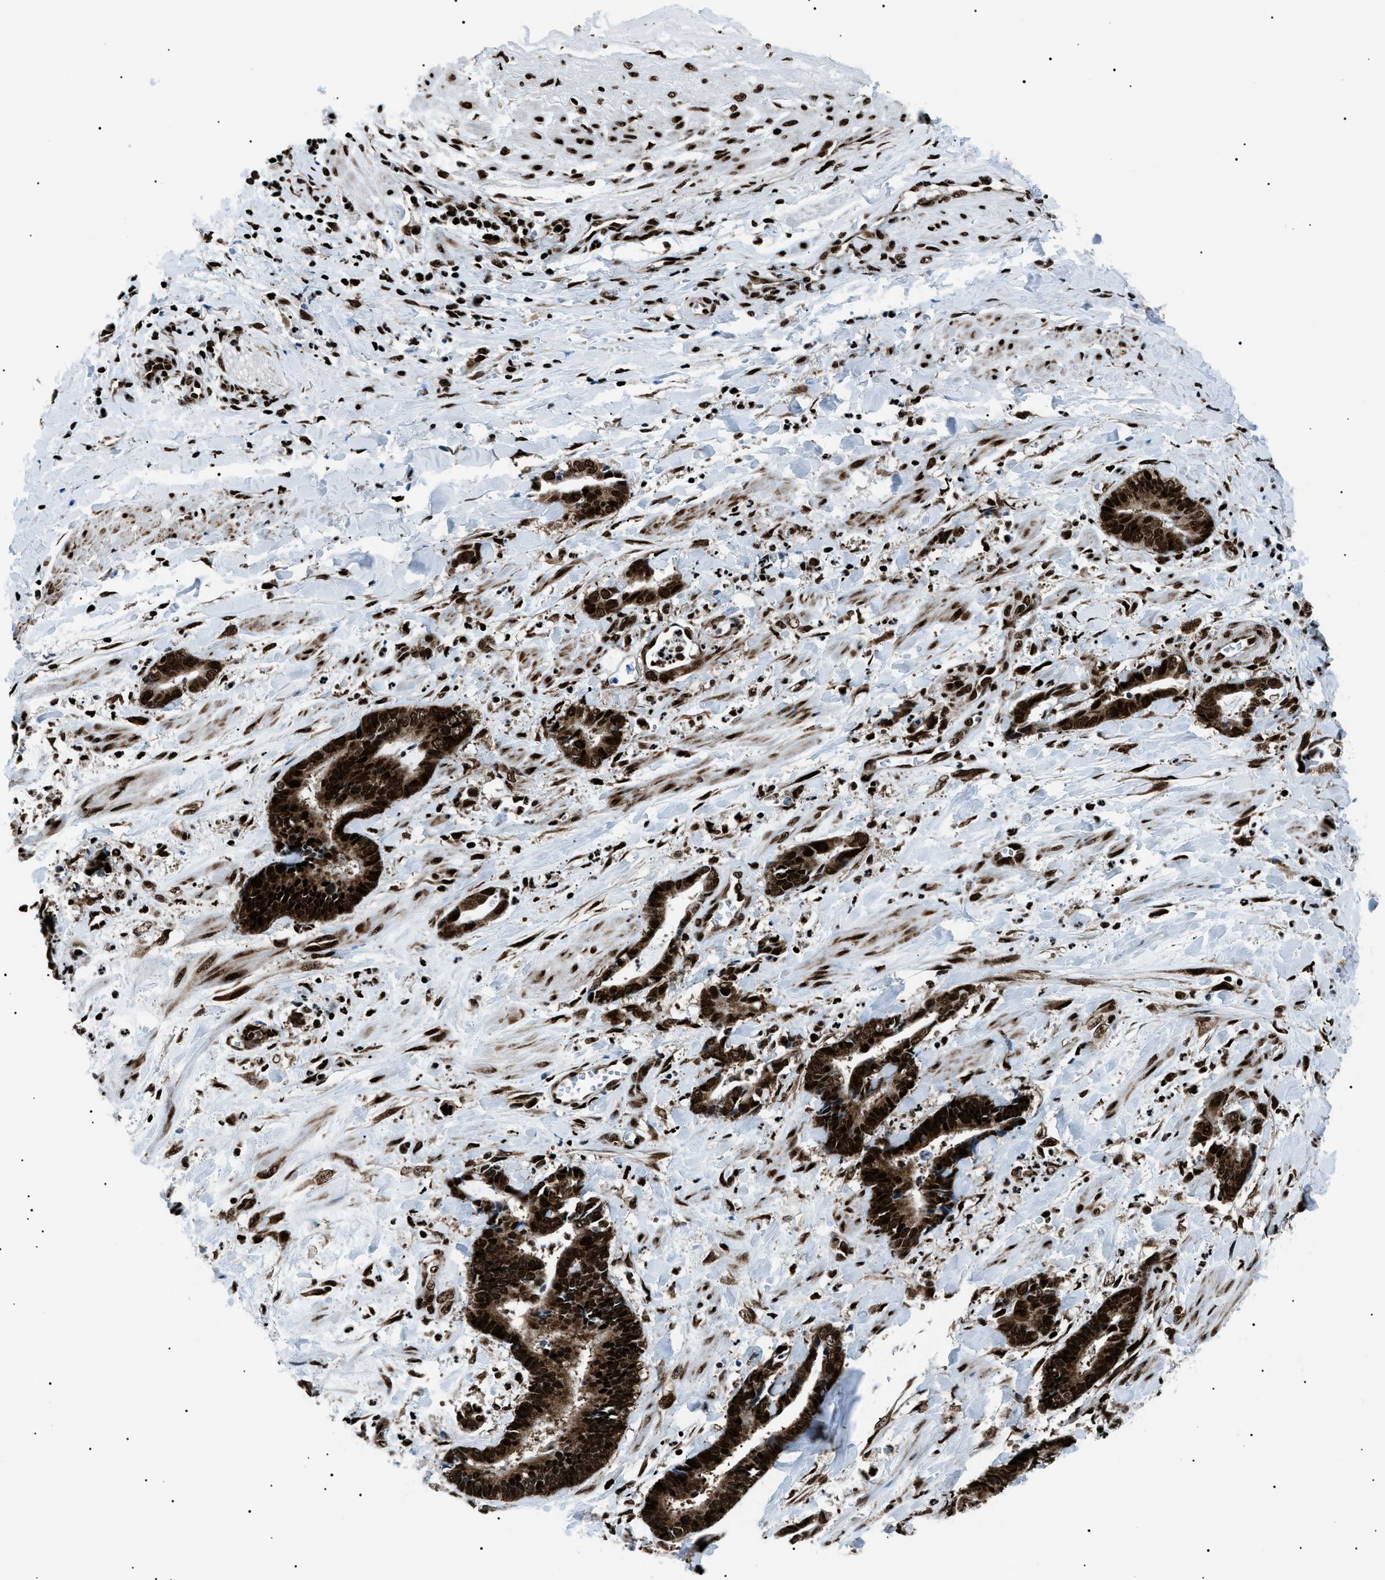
{"staining": {"intensity": "strong", "quantity": ">75%", "location": "cytoplasmic/membranous,nuclear"}, "tissue": "cervical cancer", "cell_type": "Tumor cells", "image_type": "cancer", "snomed": [{"axis": "morphology", "description": "Adenocarcinoma, NOS"}, {"axis": "topography", "description": "Cervix"}], "caption": "Human cervical cancer stained for a protein (brown) displays strong cytoplasmic/membranous and nuclear positive positivity in about >75% of tumor cells.", "gene": "HNRNPK", "patient": {"sex": "female", "age": 44}}